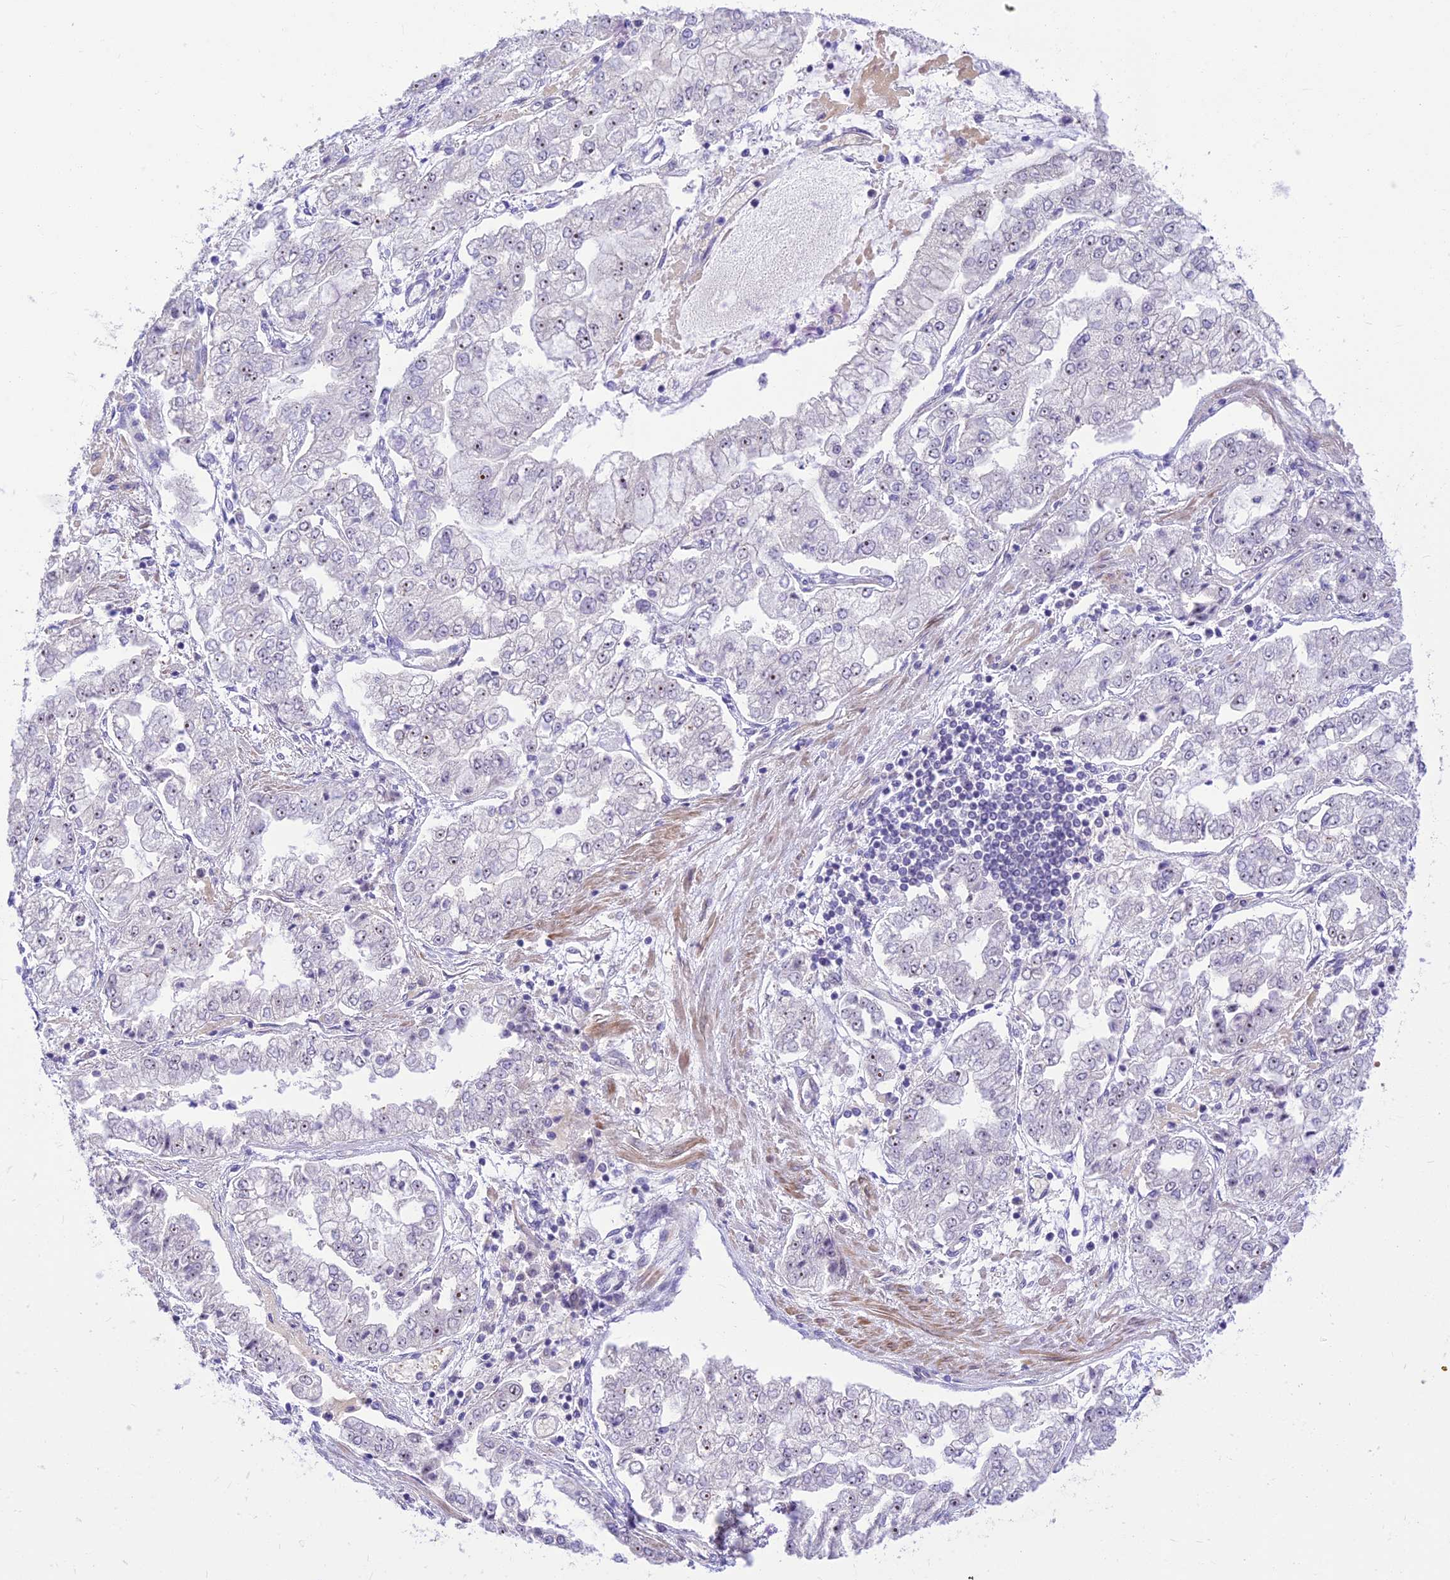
{"staining": {"intensity": "negative", "quantity": "none", "location": "none"}, "tissue": "stomach cancer", "cell_type": "Tumor cells", "image_type": "cancer", "snomed": [{"axis": "morphology", "description": "Adenocarcinoma, NOS"}, {"axis": "topography", "description": "Stomach"}], "caption": "This is an immunohistochemistry (IHC) photomicrograph of human stomach adenocarcinoma. There is no staining in tumor cells.", "gene": "ASPDH", "patient": {"sex": "male", "age": 76}}